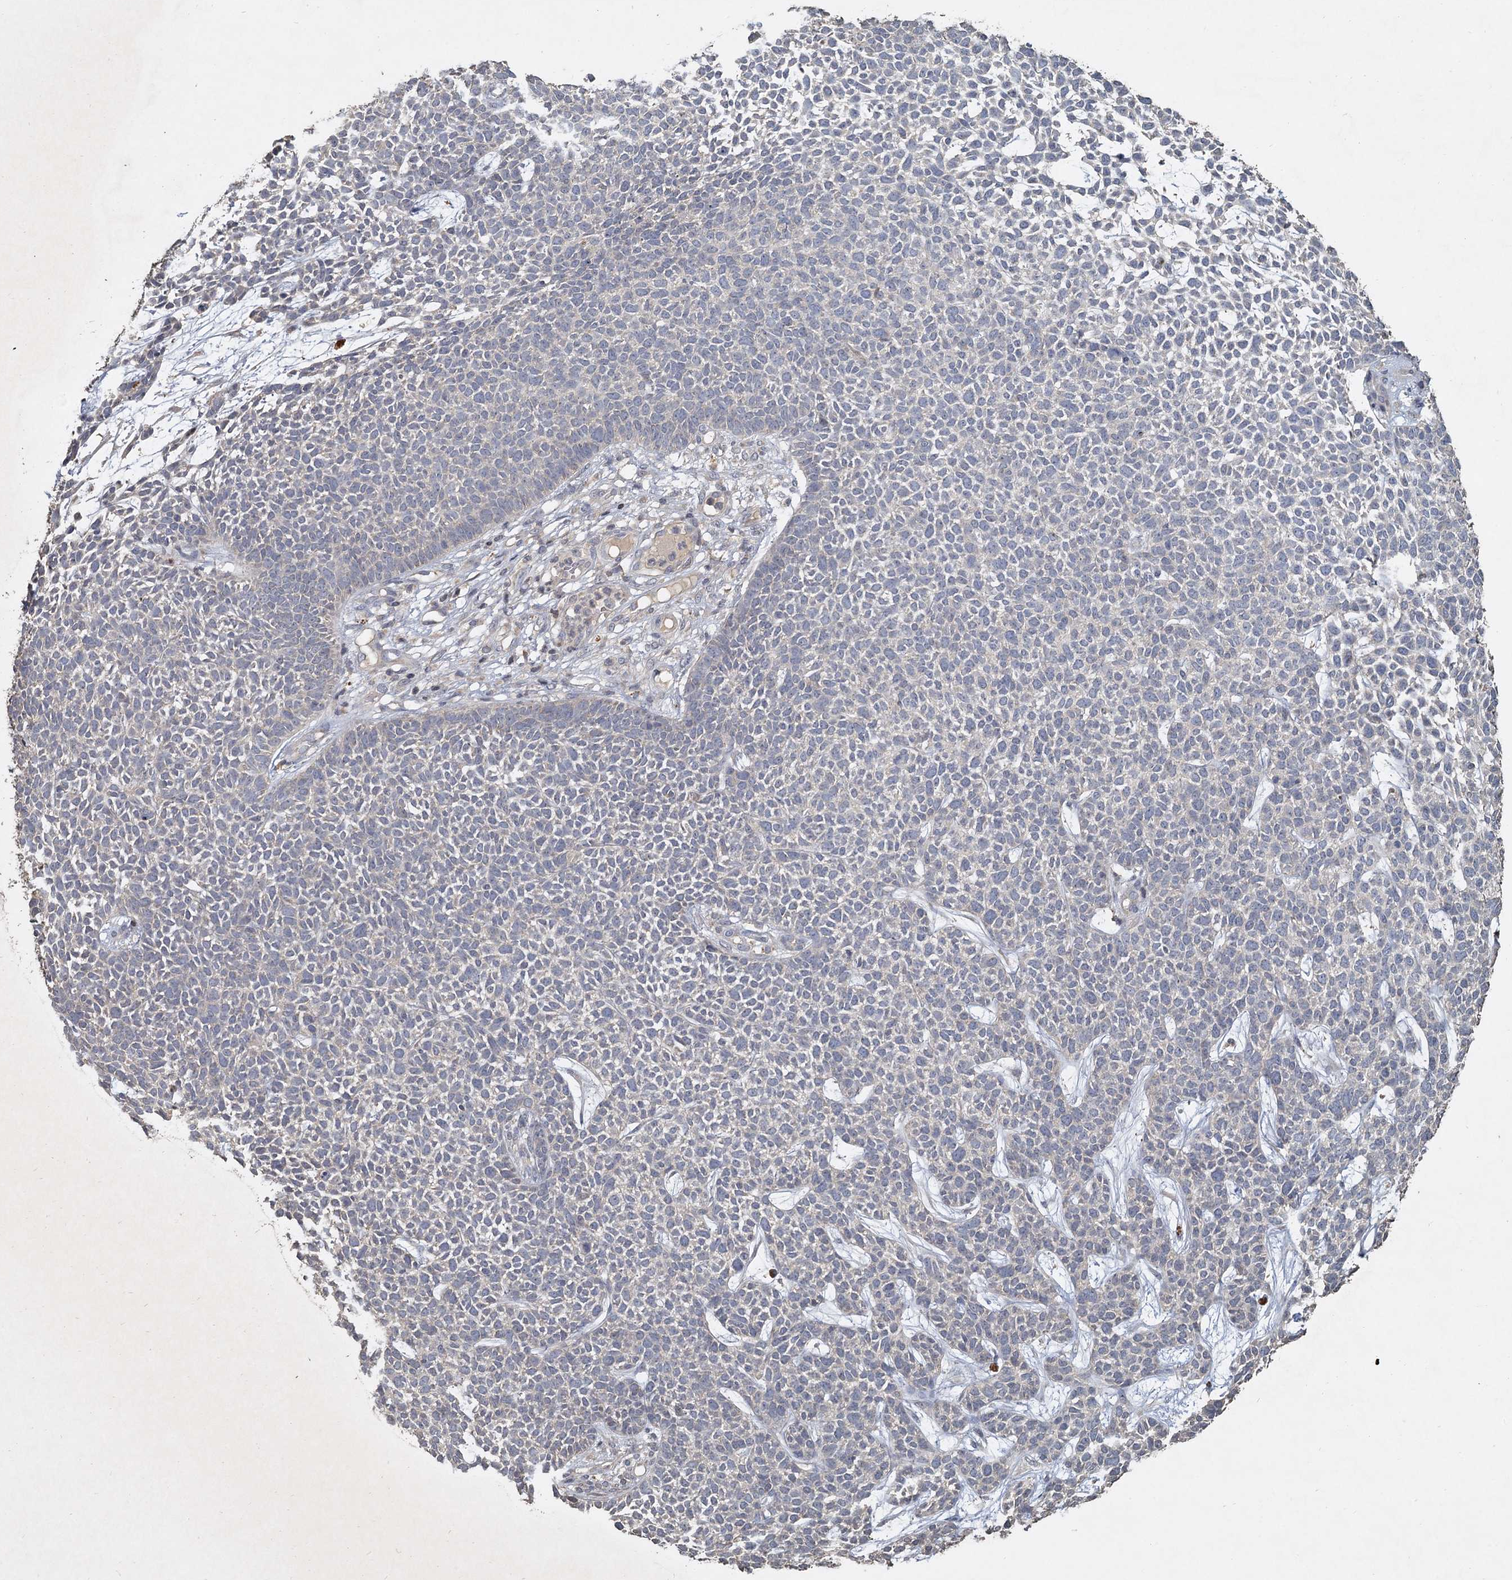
{"staining": {"intensity": "negative", "quantity": "none", "location": "none"}, "tissue": "skin cancer", "cell_type": "Tumor cells", "image_type": "cancer", "snomed": [{"axis": "morphology", "description": "Basal cell carcinoma"}, {"axis": "topography", "description": "Skin"}], "caption": "This is an immunohistochemistry (IHC) image of skin cancer (basal cell carcinoma). There is no positivity in tumor cells.", "gene": "CCDC61", "patient": {"sex": "female", "age": 84}}